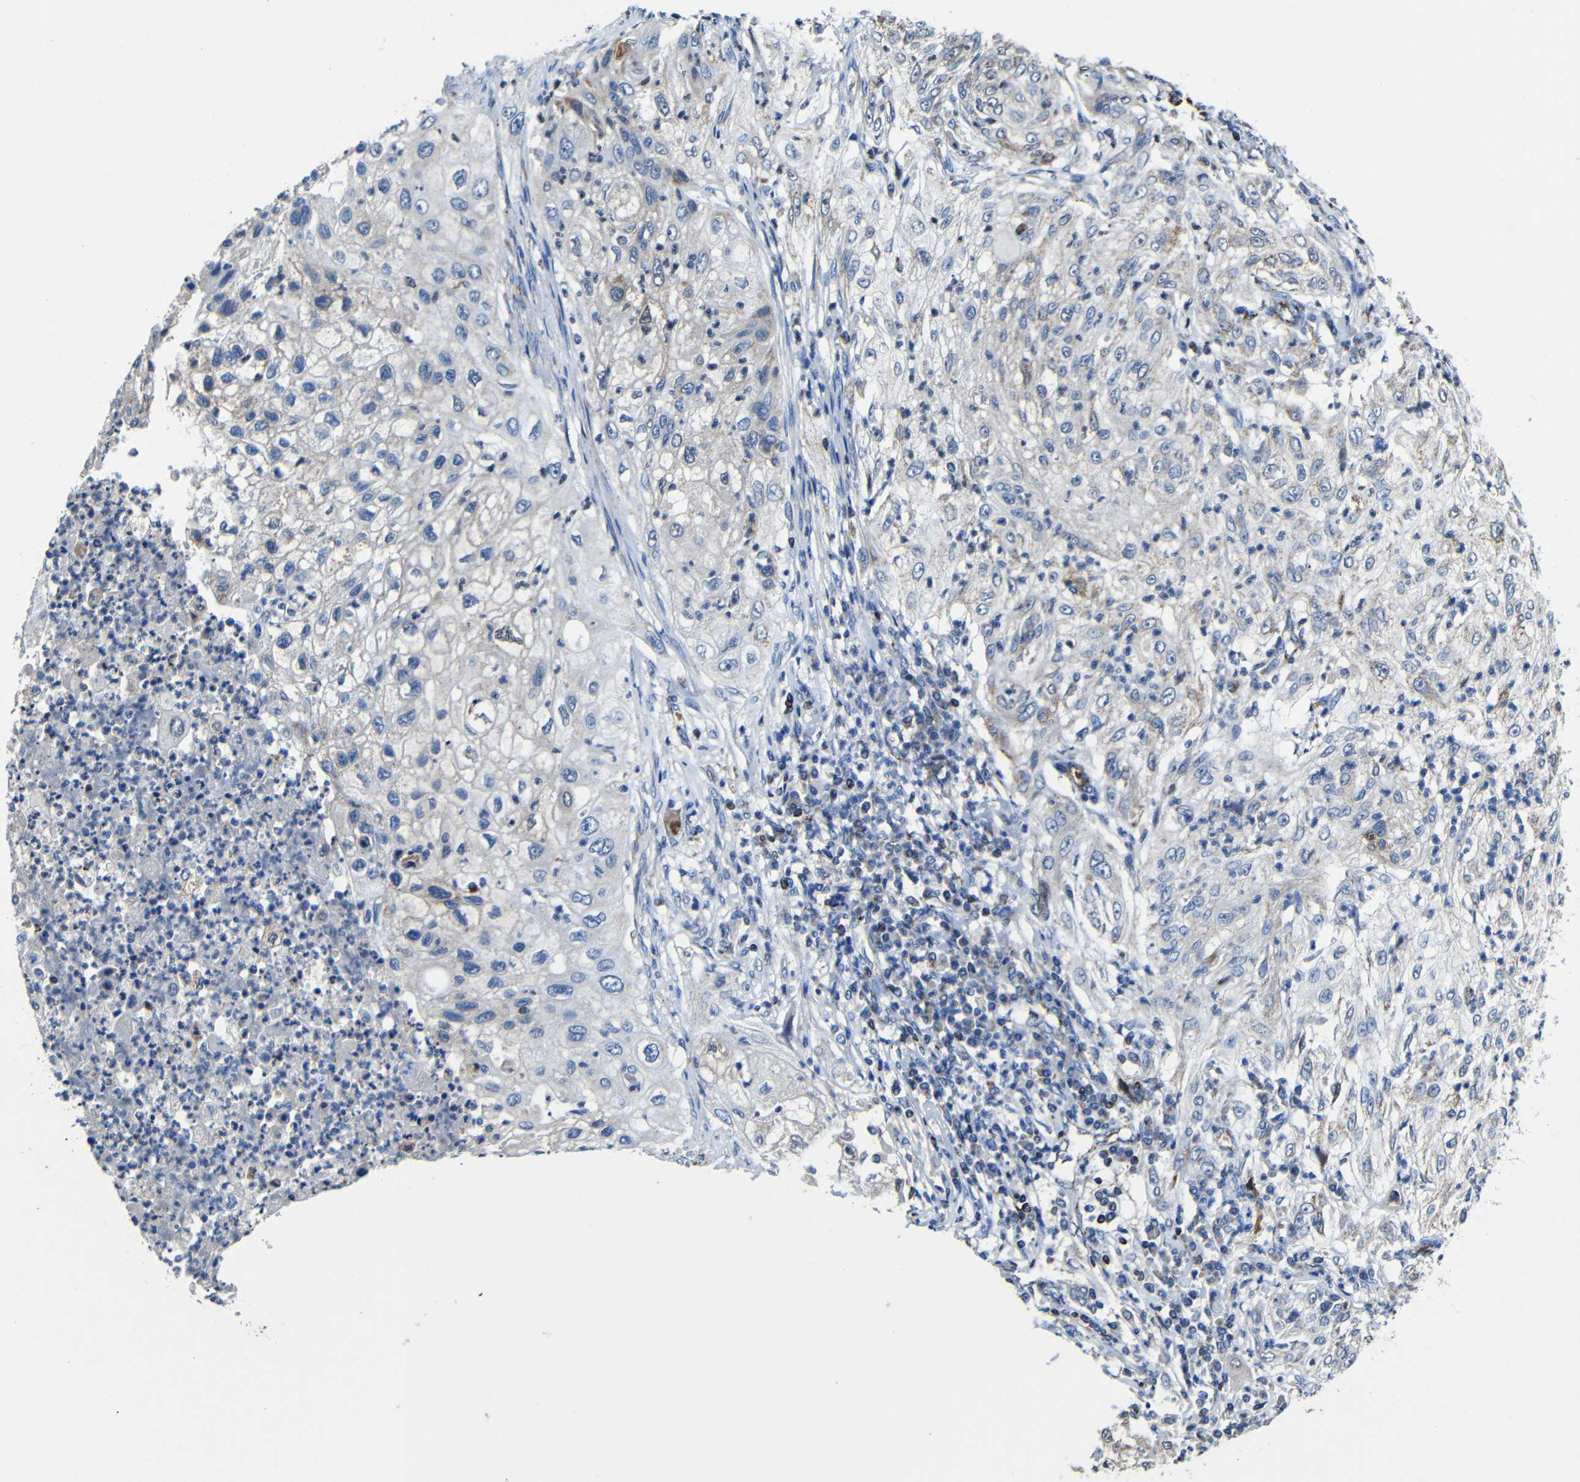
{"staining": {"intensity": "weak", "quantity": "<25%", "location": "cytoplasmic/membranous"}, "tissue": "lung cancer", "cell_type": "Tumor cells", "image_type": "cancer", "snomed": [{"axis": "morphology", "description": "Inflammation, NOS"}, {"axis": "morphology", "description": "Squamous cell carcinoma, NOS"}, {"axis": "topography", "description": "Lymph node"}, {"axis": "topography", "description": "Soft tissue"}, {"axis": "topography", "description": "Lung"}], "caption": "Immunohistochemistry (IHC) micrograph of neoplastic tissue: human lung cancer (squamous cell carcinoma) stained with DAB displays no significant protein positivity in tumor cells.", "gene": "CA5B", "patient": {"sex": "male", "age": 66}}